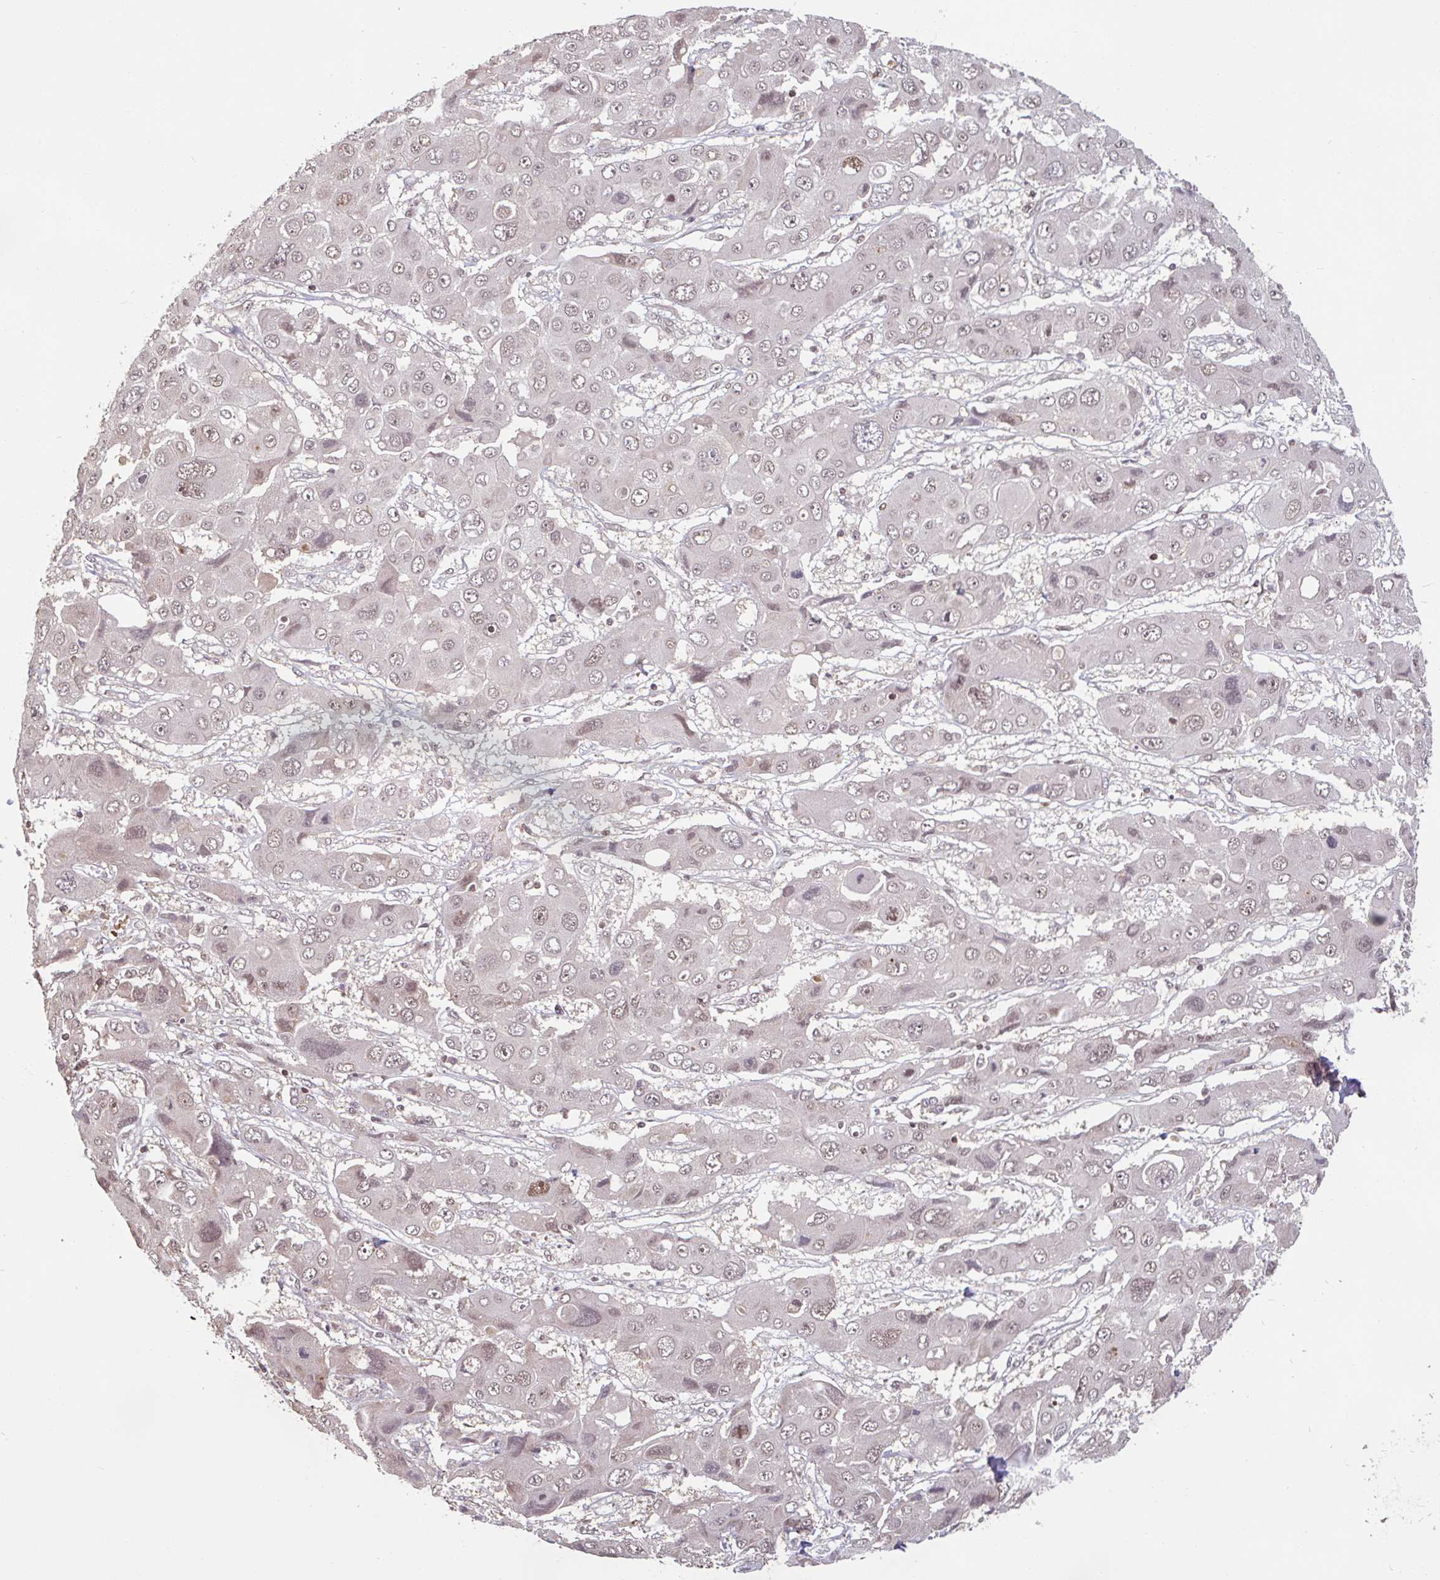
{"staining": {"intensity": "weak", "quantity": ">75%", "location": "nuclear"}, "tissue": "liver cancer", "cell_type": "Tumor cells", "image_type": "cancer", "snomed": [{"axis": "morphology", "description": "Cholangiocarcinoma"}, {"axis": "topography", "description": "Liver"}], "caption": "The immunohistochemical stain highlights weak nuclear expression in tumor cells of liver cancer tissue.", "gene": "DR1", "patient": {"sex": "male", "age": 67}}